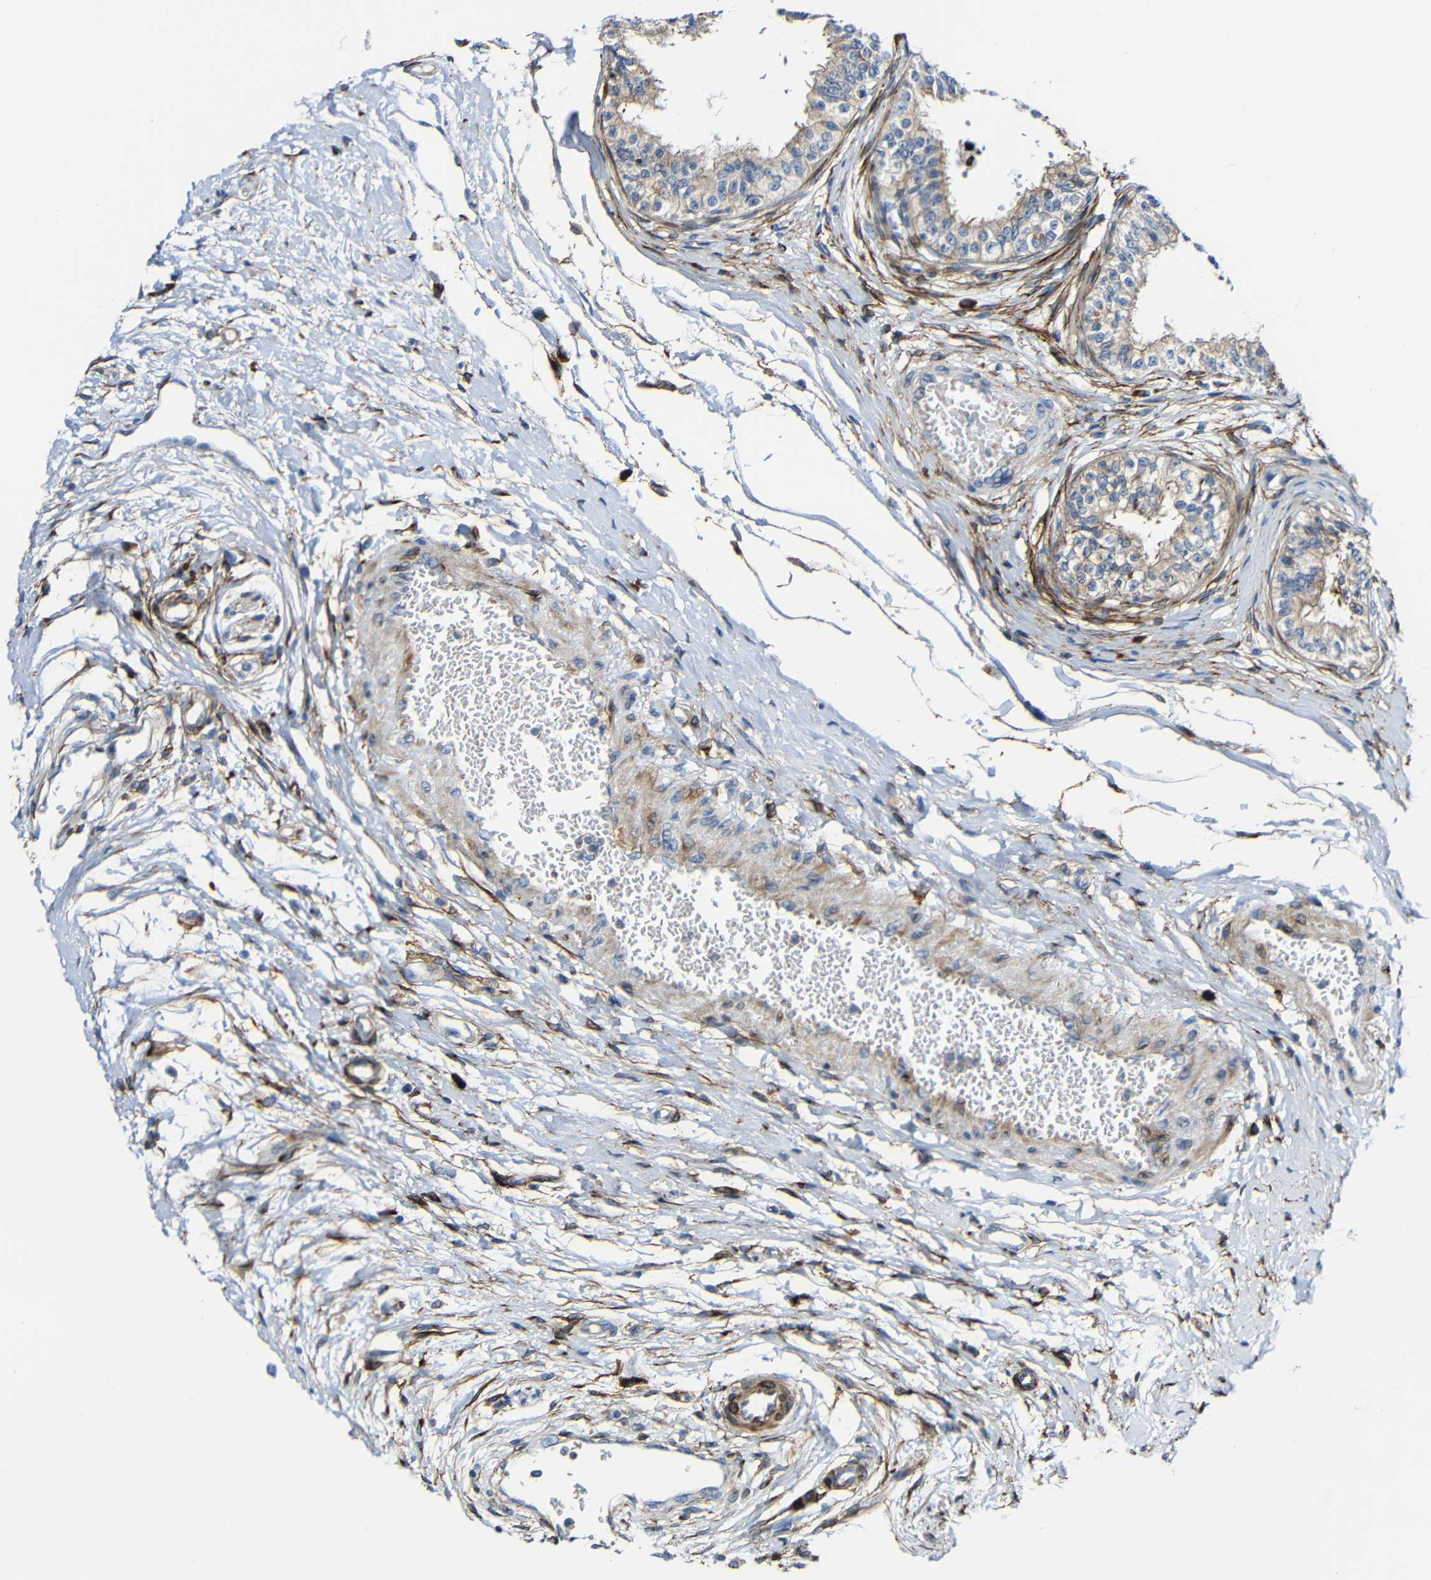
{"staining": {"intensity": "strong", "quantity": "<25%", "location": "cytoplasmic/membranous"}, "tissue": "epididymis", "cell_type": "Glandular cells", "image_type": "normal", "snomed": [{"axis": "morphology", "description": "Normal tissue, NOS"}, {"axis": "morphology", "description": "Adenocarcinoma, metastatic, NOS"}, {"axis": "topography", "description": "Testis"}, {"axis": "topography", "description": "Epididymis"}], "caption": "Strong cytoplasmic/membranous protein expression is seen in about <25% of glandular cells in epididymis. Immunohistochemistry stains the protein in brown and the nuclei are stained blue.", "gene": "DCLK1", "patient": {"sex": "male", "age": 26}}